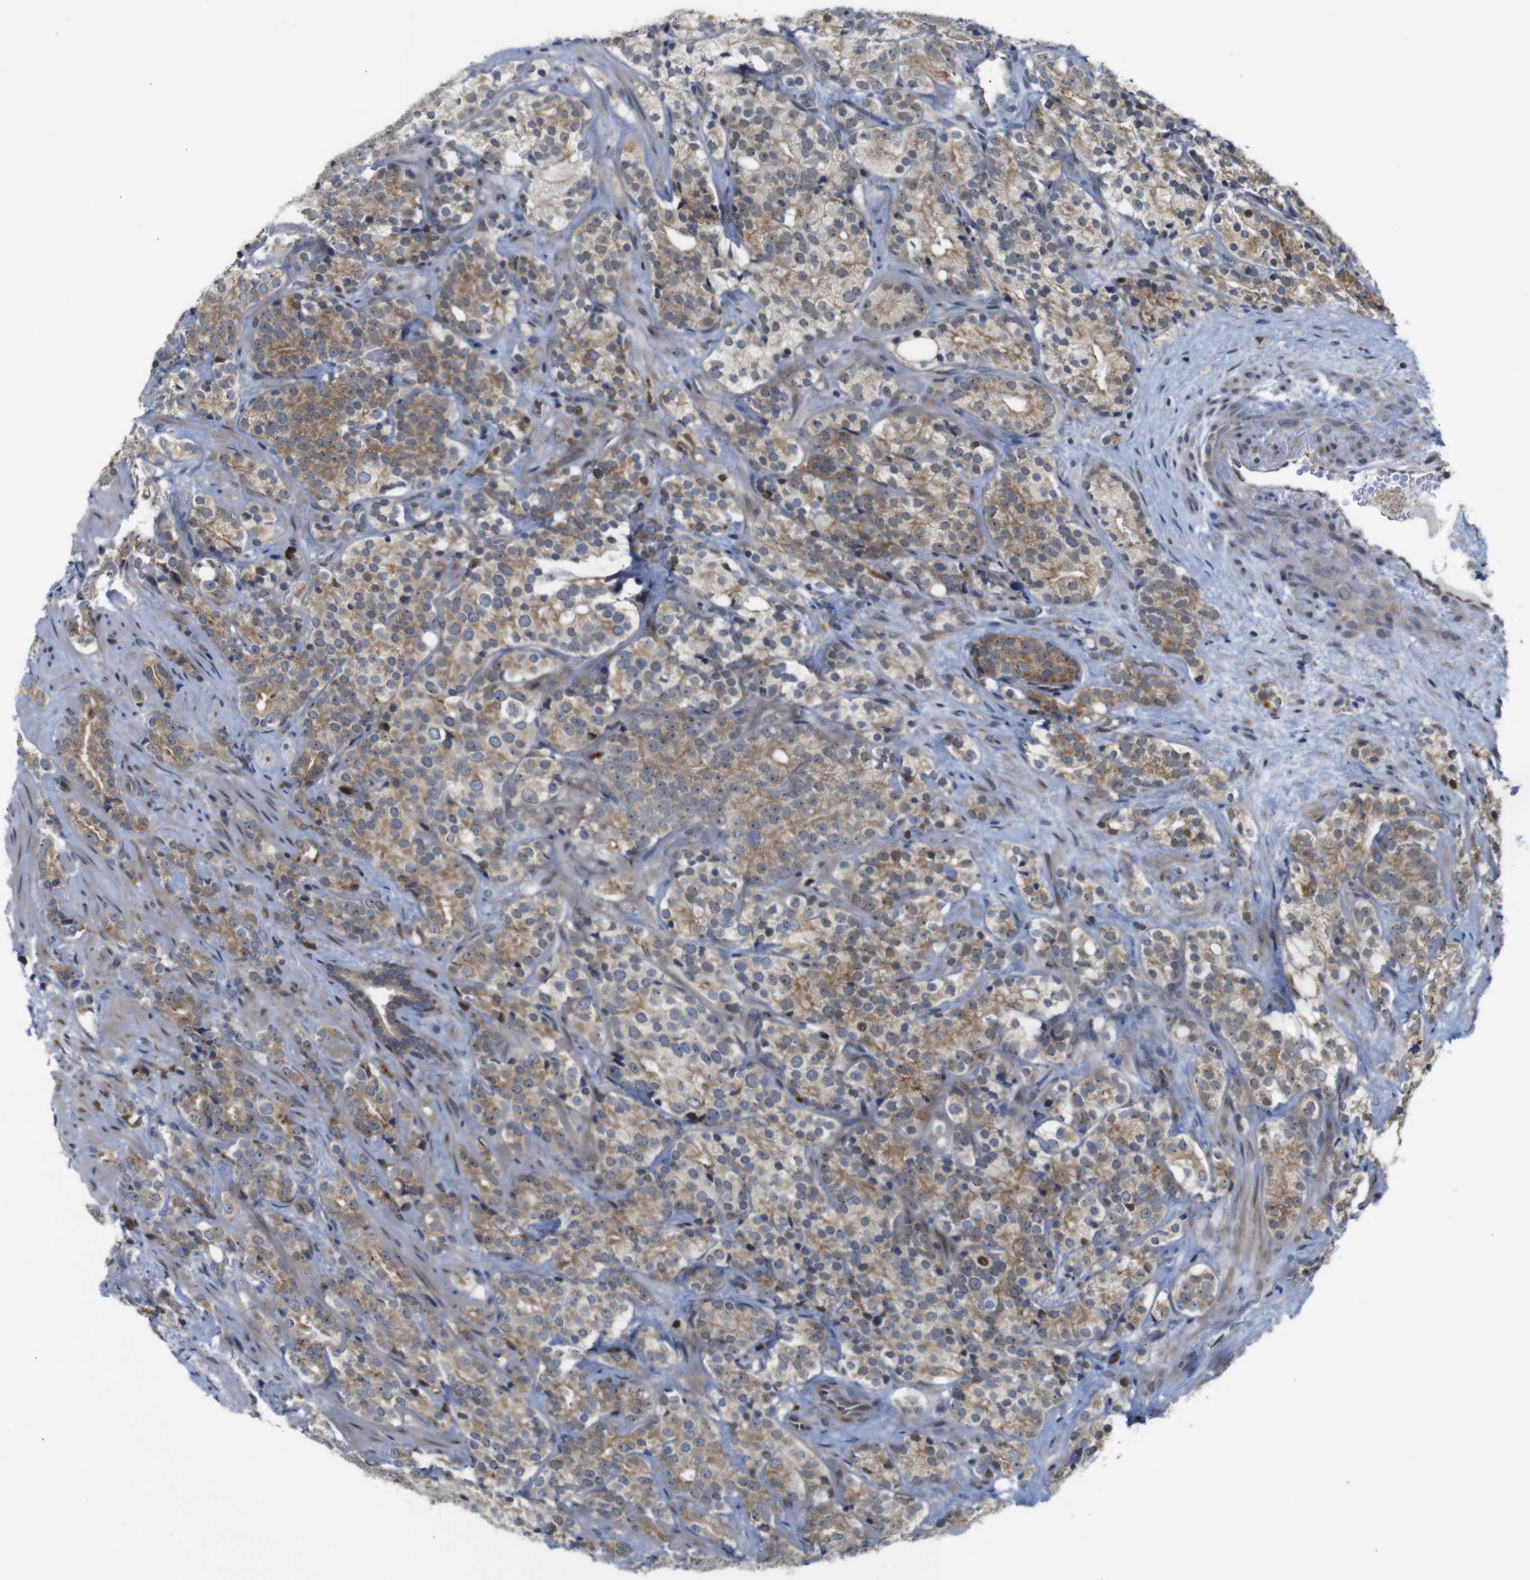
{"staining": {"intensity": "moderate", "quantity": ">75%", "location": "cytoplasmic/membranous"}, "tissue": "prostate cancer", "cell_type": "Tumor cells", "image_type": "cancer", "snomed": [{"axis": "morphology", "description": "Adenocarcinoma, High grade"}, {"axis": "topography", "description": "Prostate"}], "caption": "Human prostate cancer stained with a protein marker reveals moderate staining in tumor cells.", "gene": "PTPN1", "patient": {"sex": "male", "age": 71}}